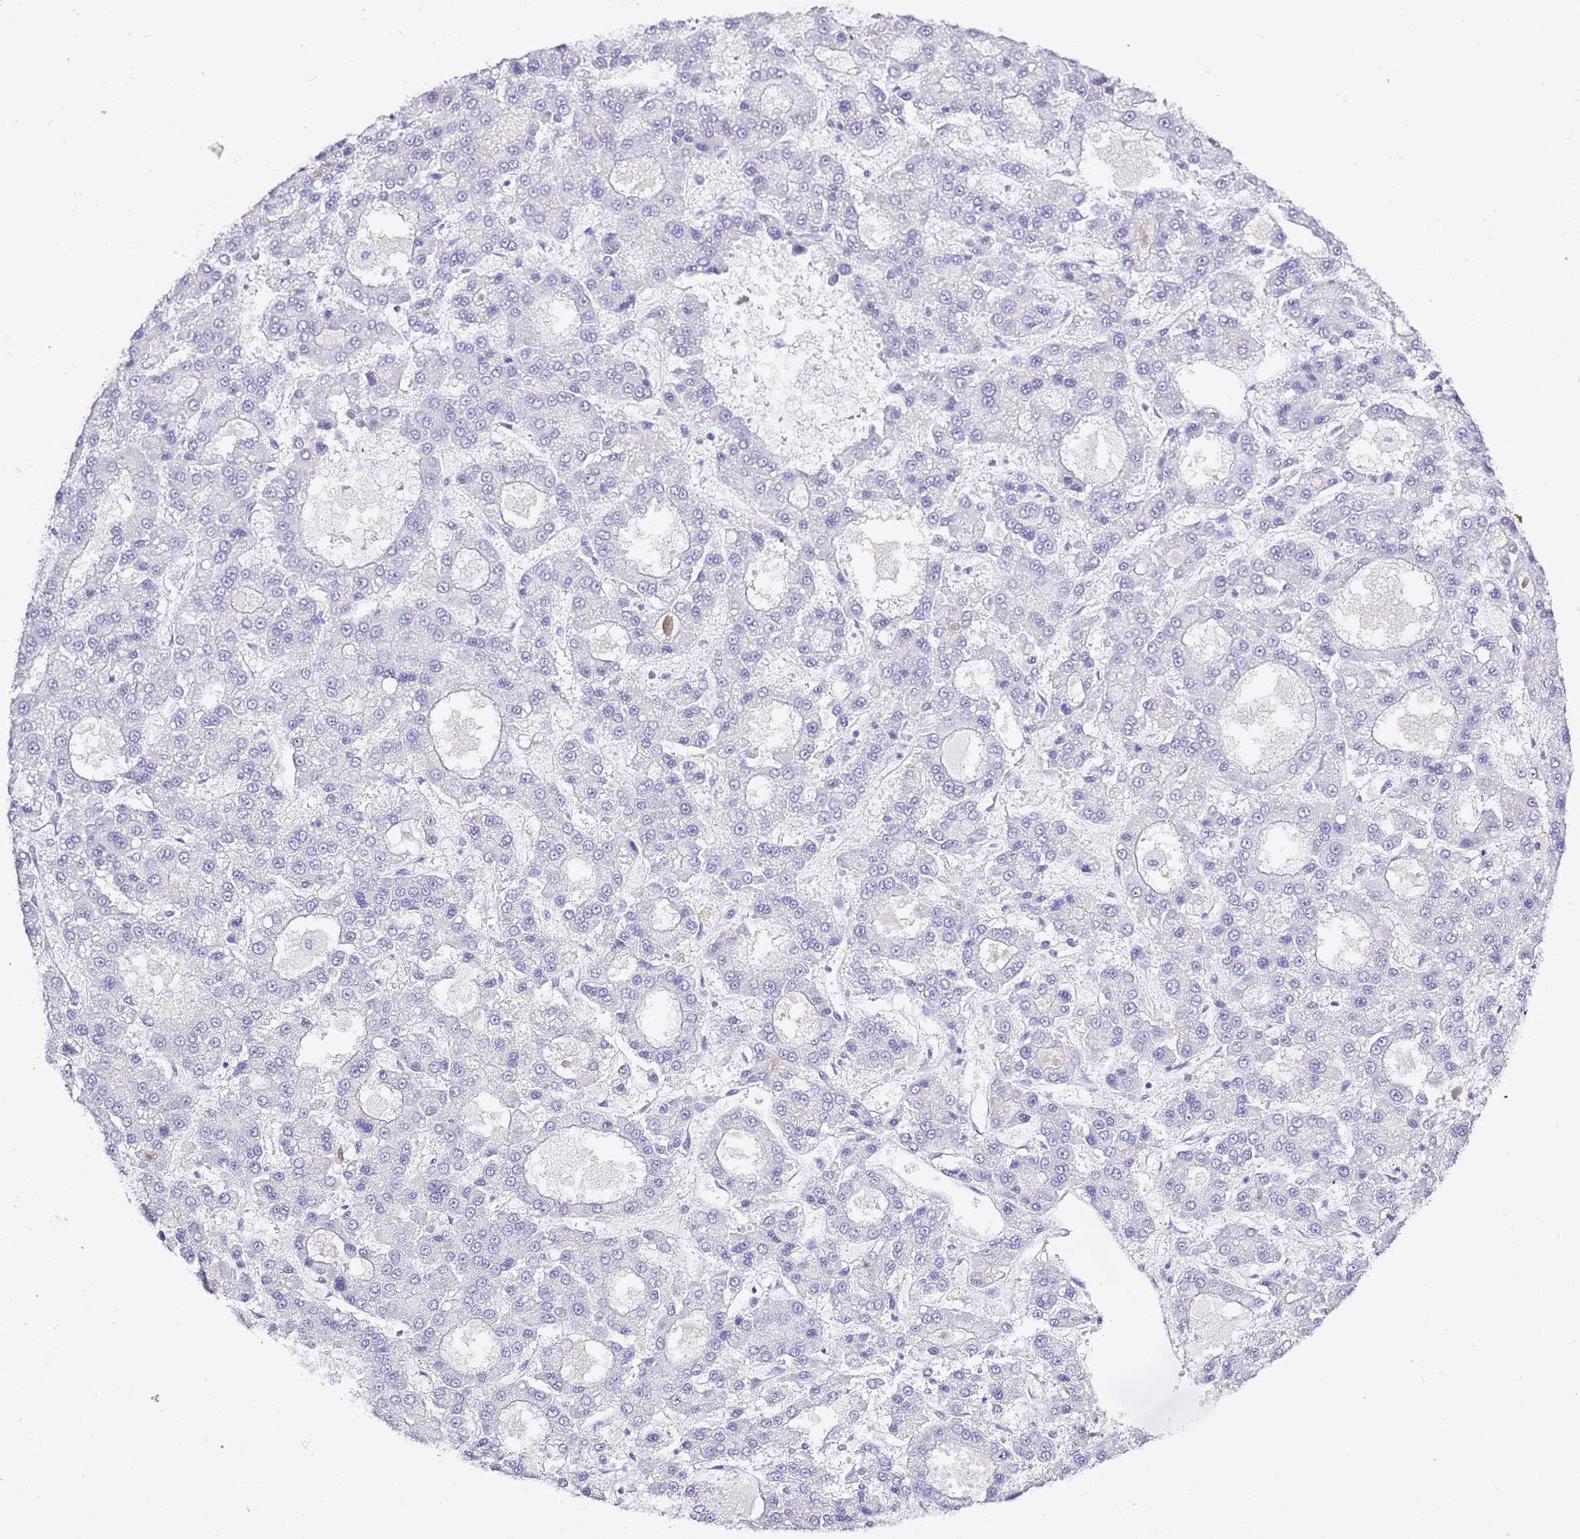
{"staining": {"intensity": "negative", "quantity": "none", "location": "none"}, "tissue": "liver cancer", "cell_type": "Tumor cells", "image_type": "cancer", "snomed": [{"axis": "morphology", "description": "Carcinoma, Hepatocellular, NOS"}, {"axis": "topography", "description": "Liver"}], "caption": "This is an IHC histopathology image of liver cancer. There is no expression in tumor cells.", "gene": "RFK", "patient": {"sex": "male", "age": 70}}